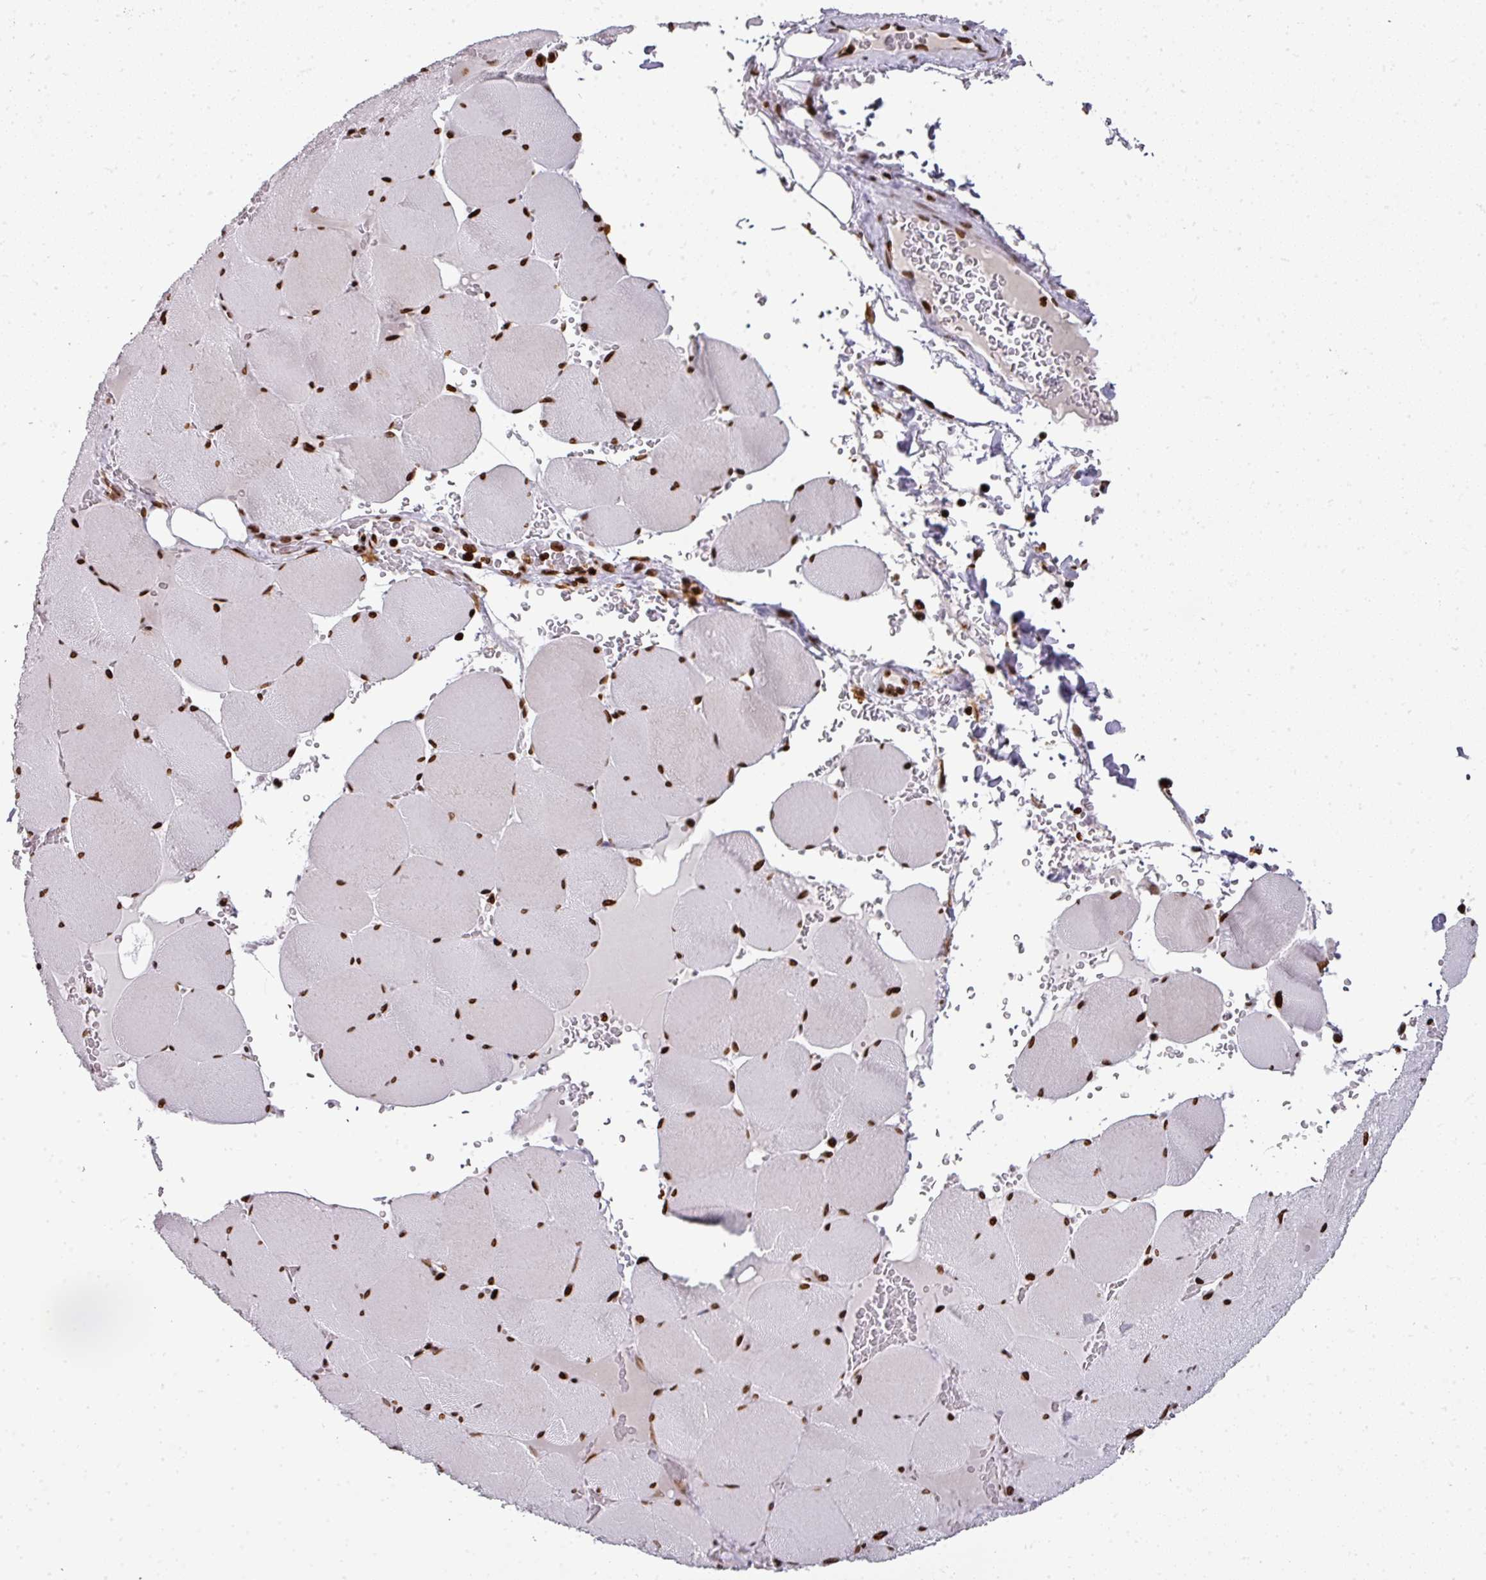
{"staining": {"intensity": "strong", "quantity": ">75%", "location": "nuclear"}, "tissue": "skeletal muscle", "cell_type": "Myocytes", "image_type": "normal", "snomed": [{"axis": "morphology", "description": "Normal tissue, NOS"}, {"axis": "topography", "description": "Skeletal muscle"}, {"axis": "topography", "description": "Head-Neck"}], "caption": "Protein staining of benign skeletal muscle reveals strong nuclear positivity in about >75% of myocytes.", "gene": "RASL11A", "patient": {"sex": "male", "age": 66}}